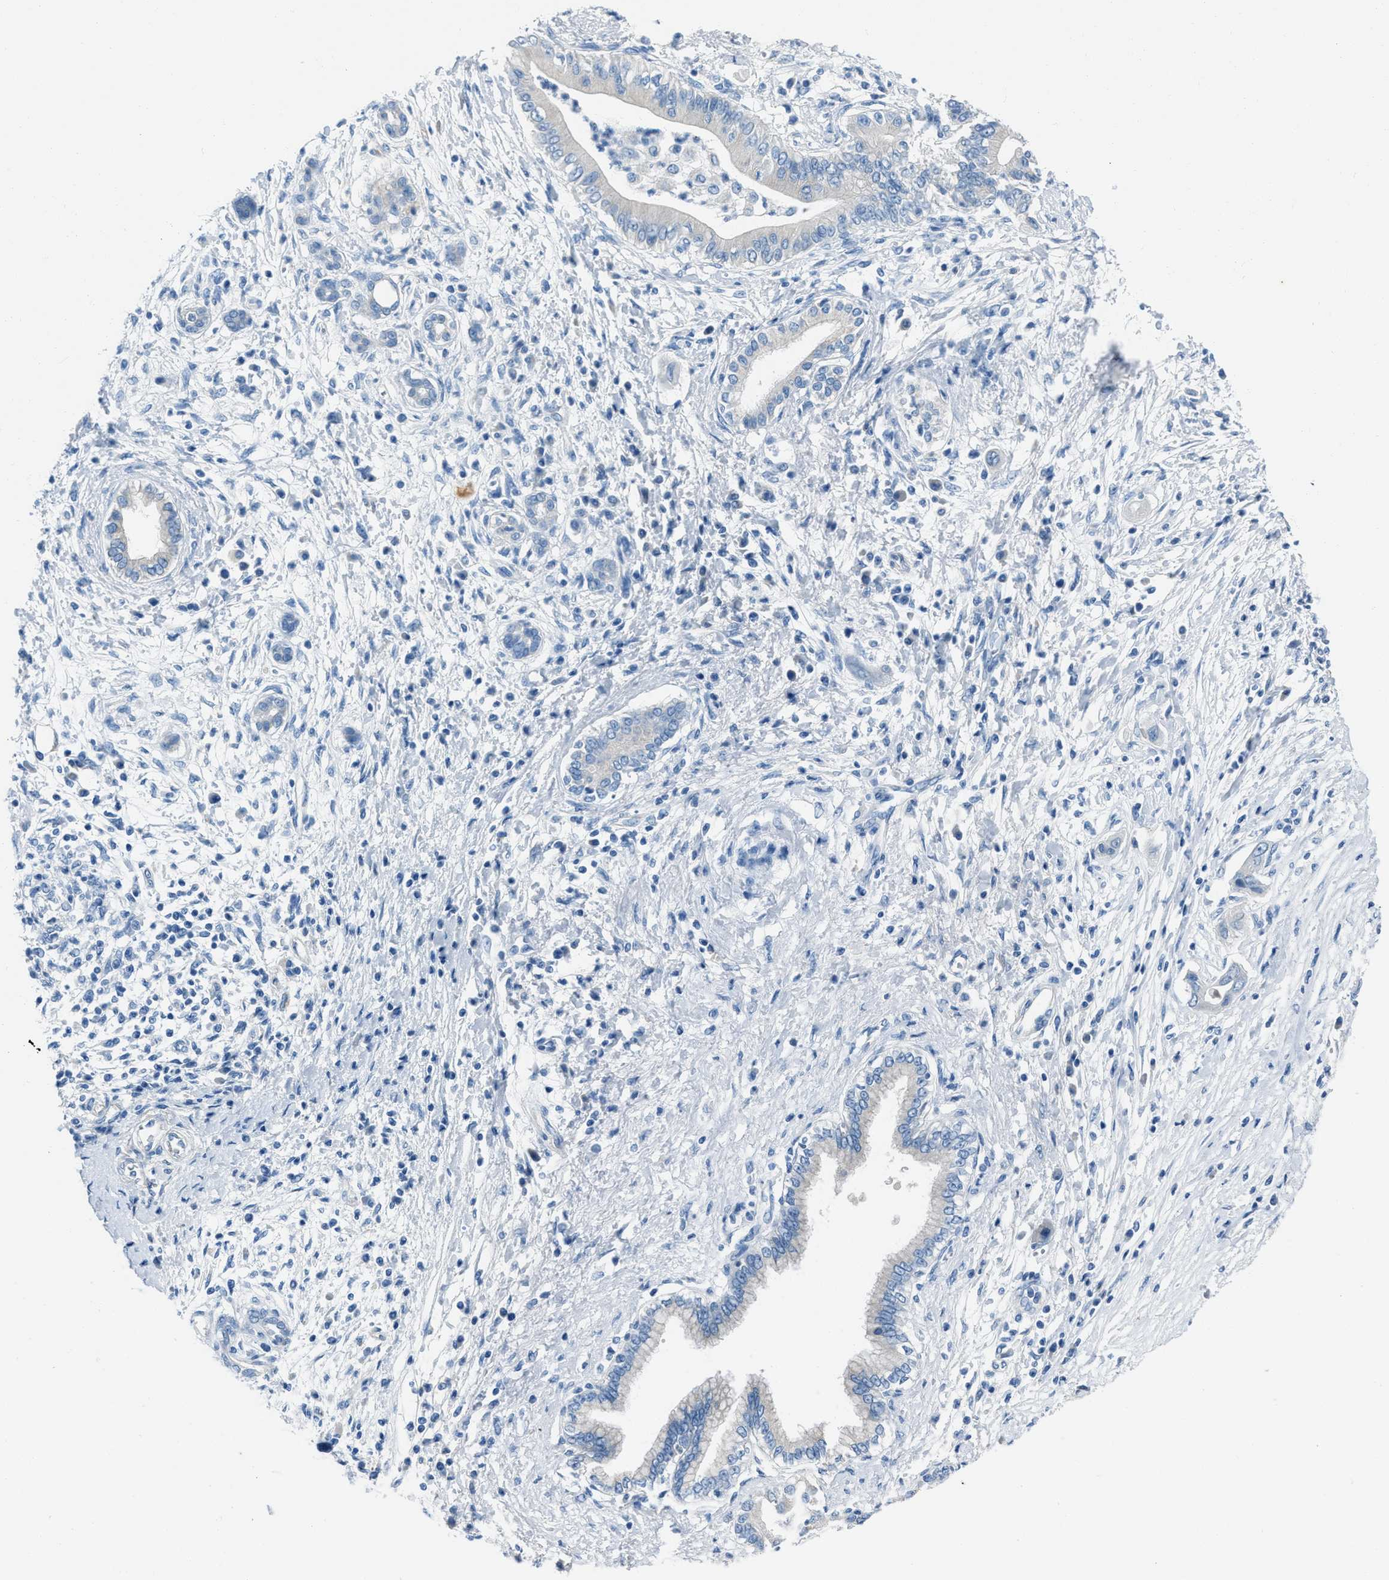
{"staining": {"intensity": "negative", "quantity": "none", "location": "none"}, "tissue": "pancreatic cancer", "cell_type": "Tumor cells", "image_type": "cancer", "snomed": [{"axis": "morphology", "description": "Adenocarcinoma, NOS"}, {"axis": "topography", "description": "Pancreas"}], "caption": "DAB immunohistochemical staining of human adenocarcinoma (pancreatic) demonstrates no significant expression in tumor cells.", "gene": "AMACR", "patient": {"sex": "male", "age": 58}}